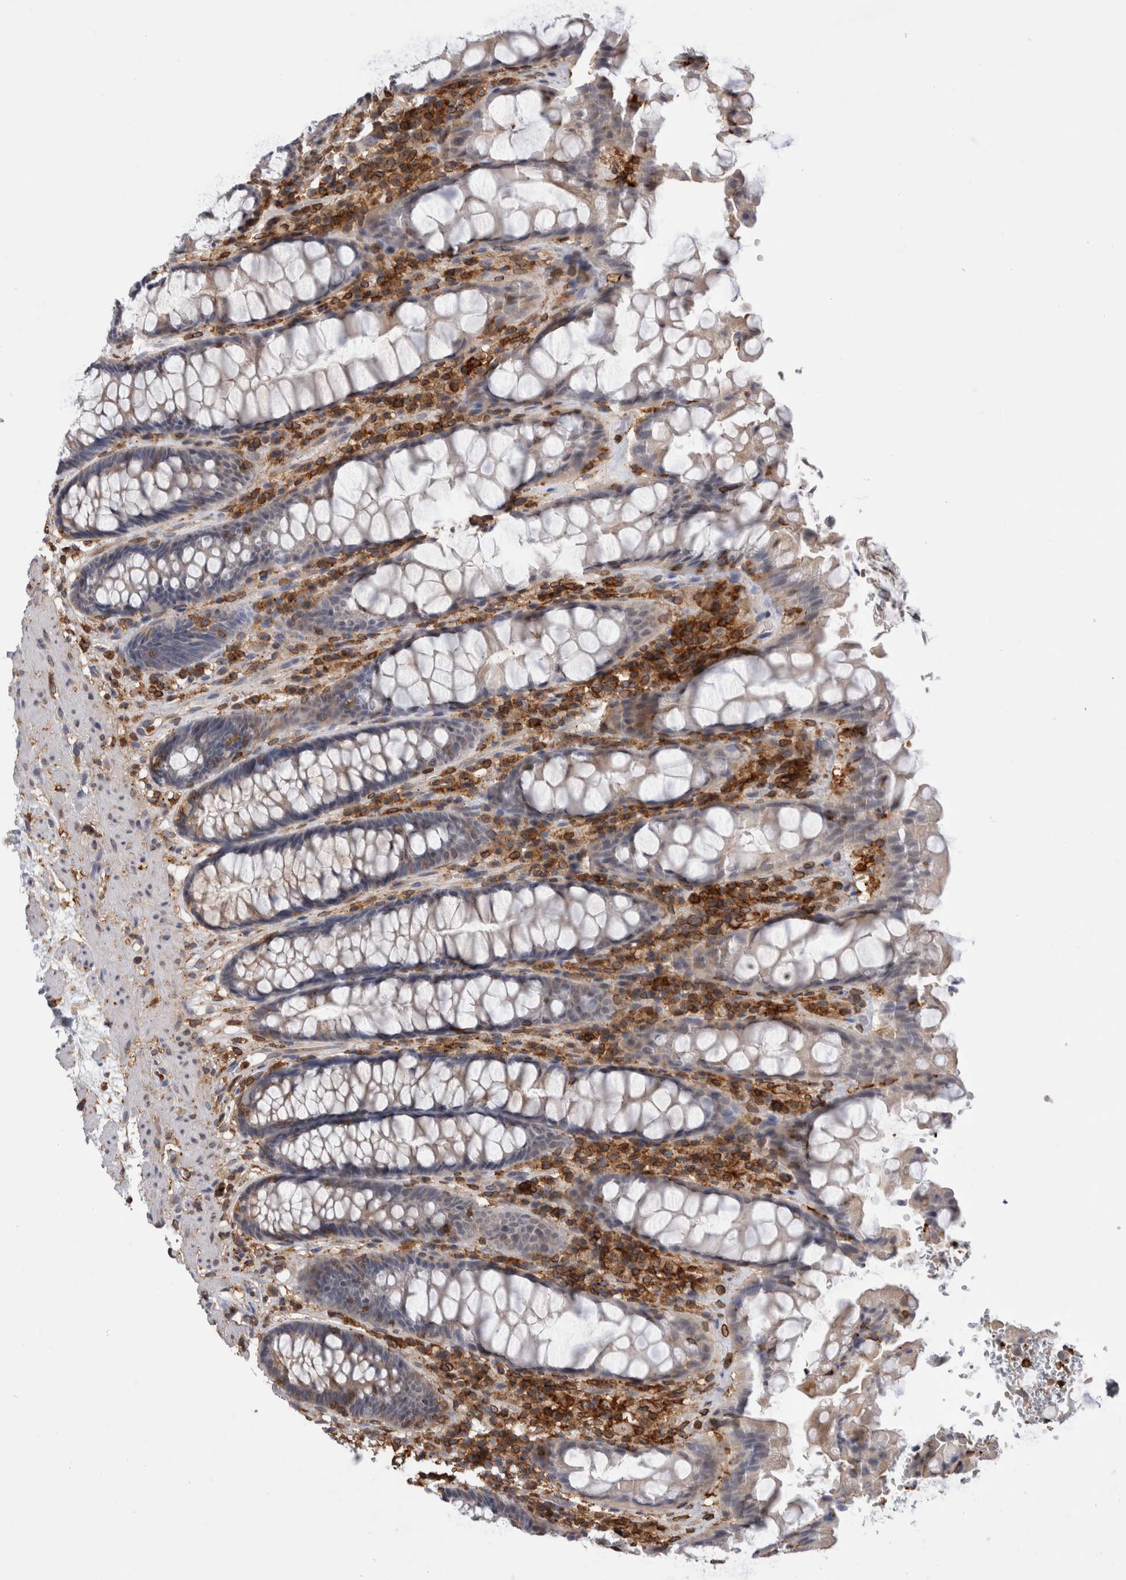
{"staining": {"intensity": "weak", "quantity": "<25%", "location": "cytoplasmic/membranous"}, "tissue": "rectum", "cell_type": "Glandular cells", "image_type": "normal", "snomed": [{"axis": "morphology", "description": "Normal tissue, NOS"}, {"axis": "topography", "description": "Rectum"}], "caption": "Immunohistochemistry photomicrograph of unremarkable human rectum stained for a protein (brown), which demonstrates no positivity in glandular cells. (DAB immunohistochemistry (IHC), high magnification).", "gene": "CCDC88B", "patient": {"sex": "male", "age": 64}}